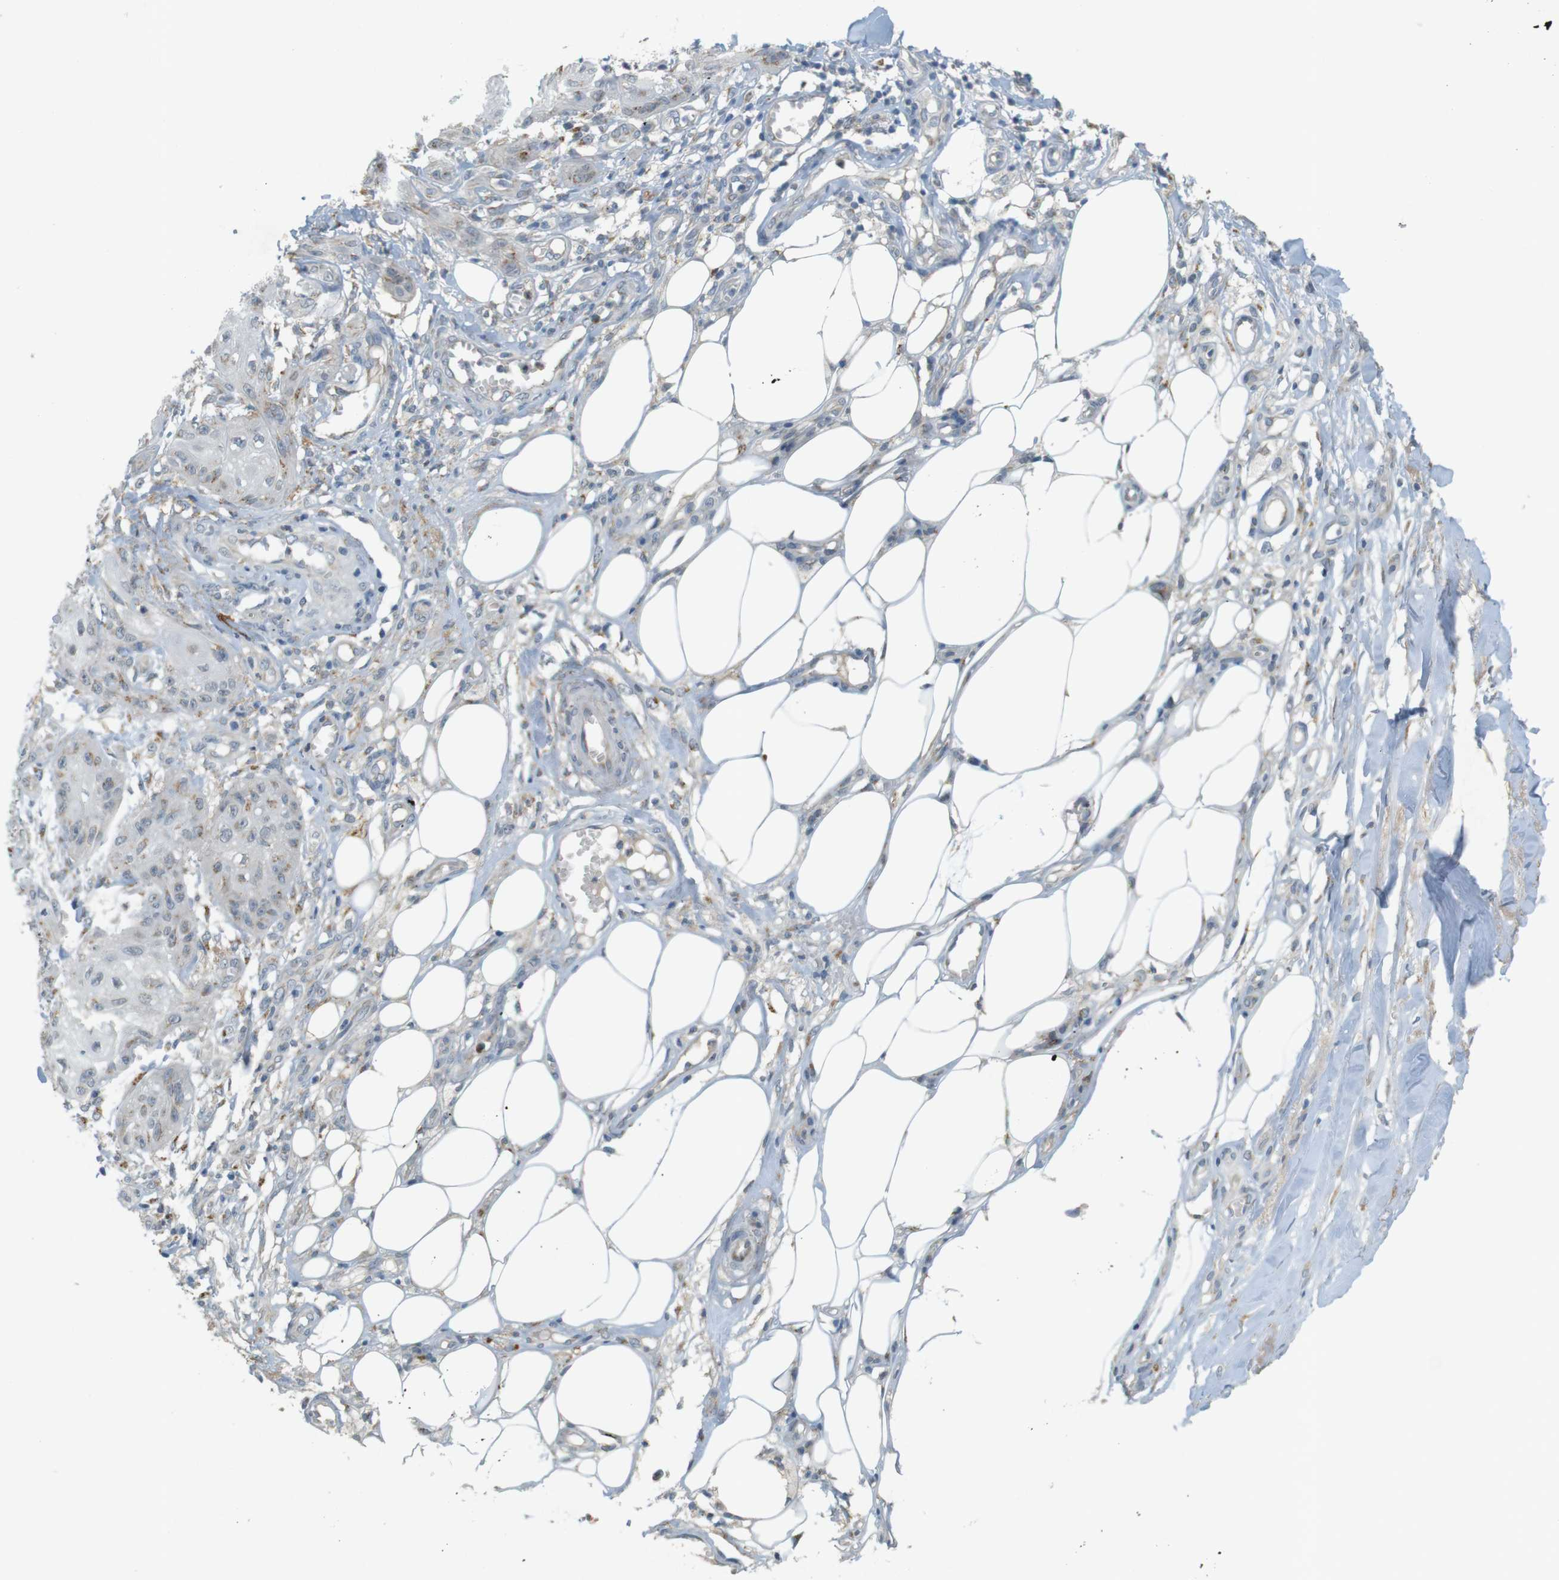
{"staining": {"intensity": "weak", "quantity": "<25%", "location": "cytoplasmic/membranous"}, "tissue": "skin cancer", "cell_type": "Tumor cells", "image_type": "cancer", "snomed": [{"axis": "morphology", "description": "Squamous cell carcinoma, NOS"}, {"axis": "topography", "description": "Skin"}], "caption": "Tumor cells show no significant staining in skin cancer (squamous cell carcinoma). (DAB (3,3'-diaminobenzidine) immunohistochemistry with hematoxylin counter stain).", "gene": "UGT8", "patient": {"sex": "male", "age": 74}}